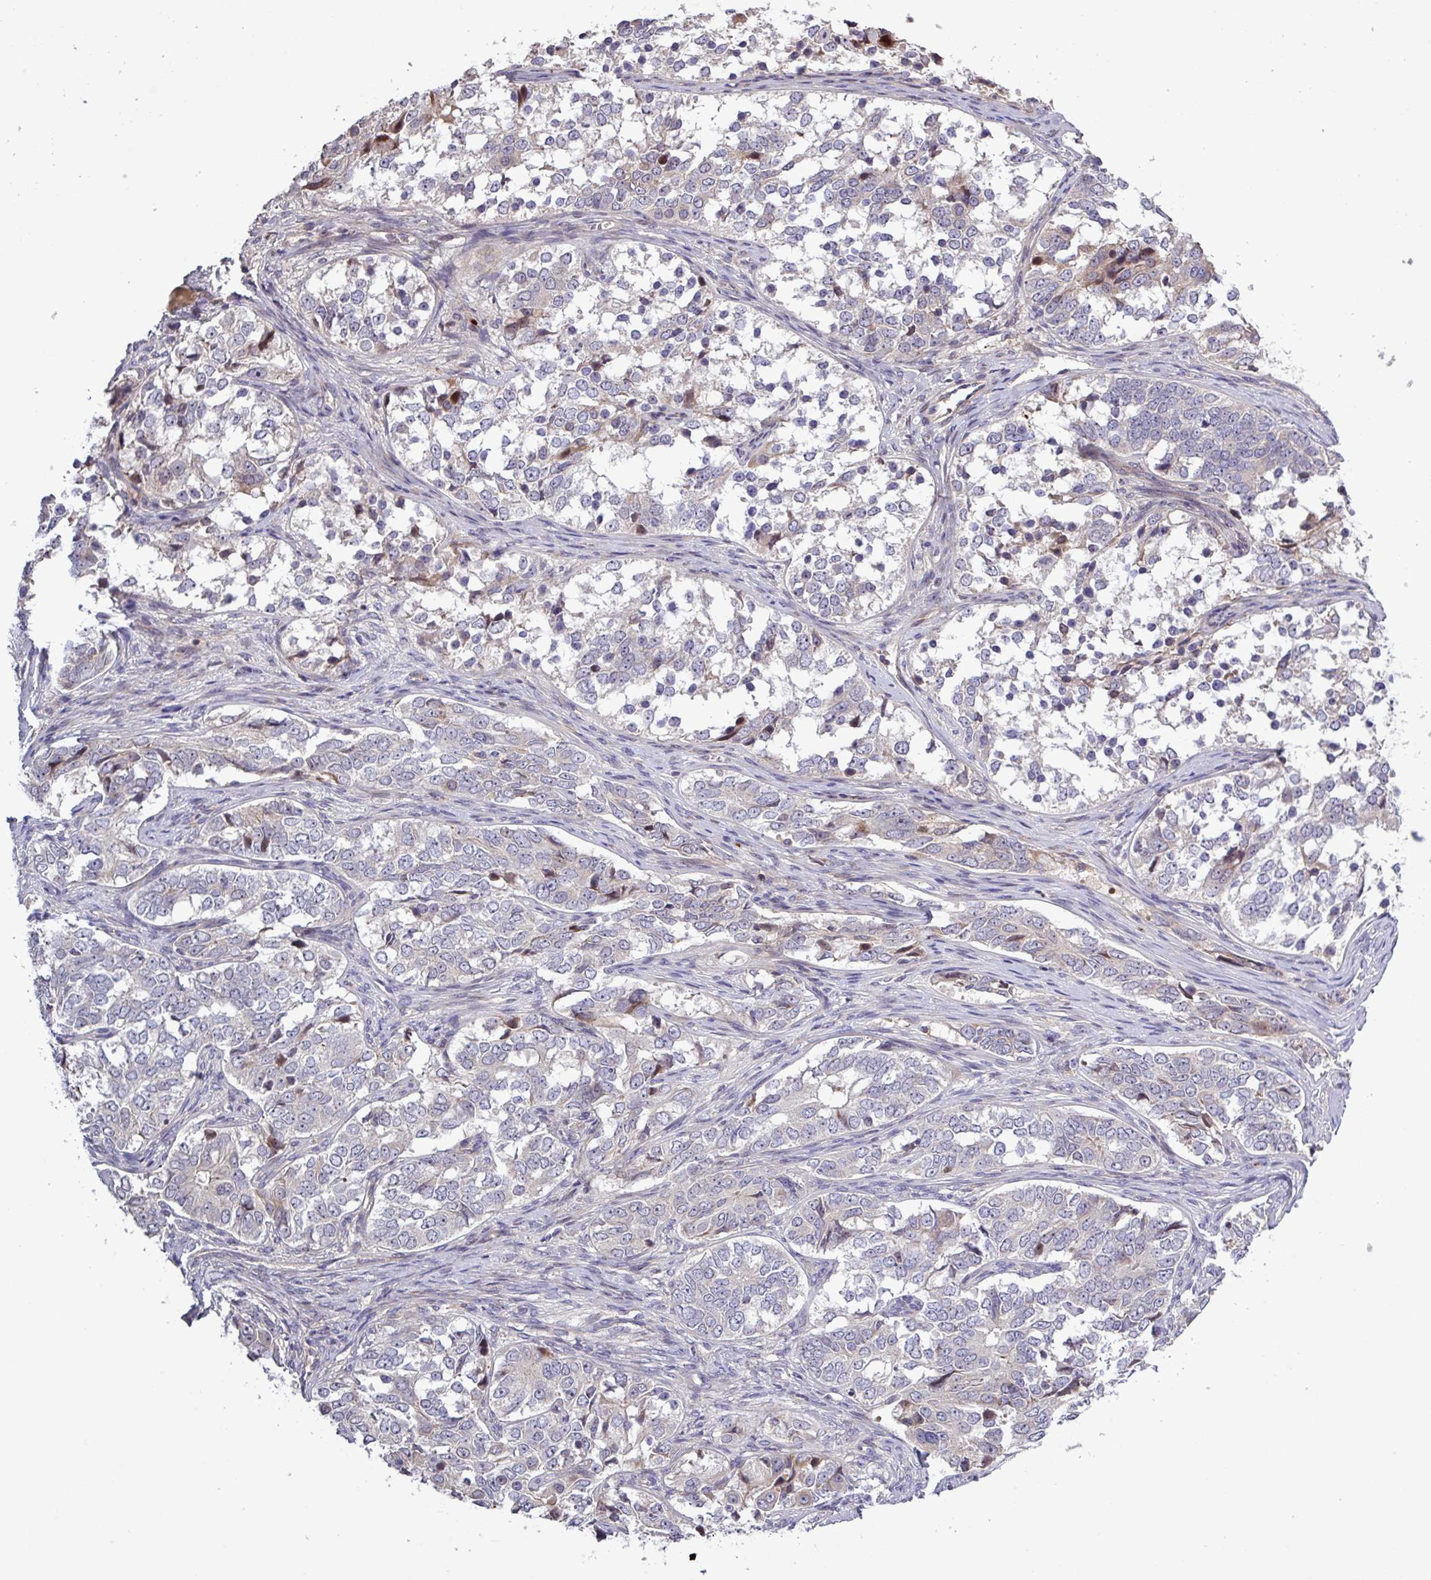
{"staining": {"intensity": "weak", "quantity": "<25%", "location": "cytoplasmic/membranous"}, "tissue": "ovarian cancer", "cell_type": "Tumor cells", "image_type": "cancer", "snomed": [{"axis": "morphology", "description": "Carcinoma, endometroid"}, {"axis": "topography", "description": "Ovary"}], "caption": "High magnification brightfield microscopy of endometroid carcinoma (ovarian) stained with DAB (3,3'-diaminobenzidine) (brown) and counterstained with hematoxylin (blue): tumor cells show no significant expression.", "gene": "TNFSF12", "patient": {"sex": "female", "age": 51}}